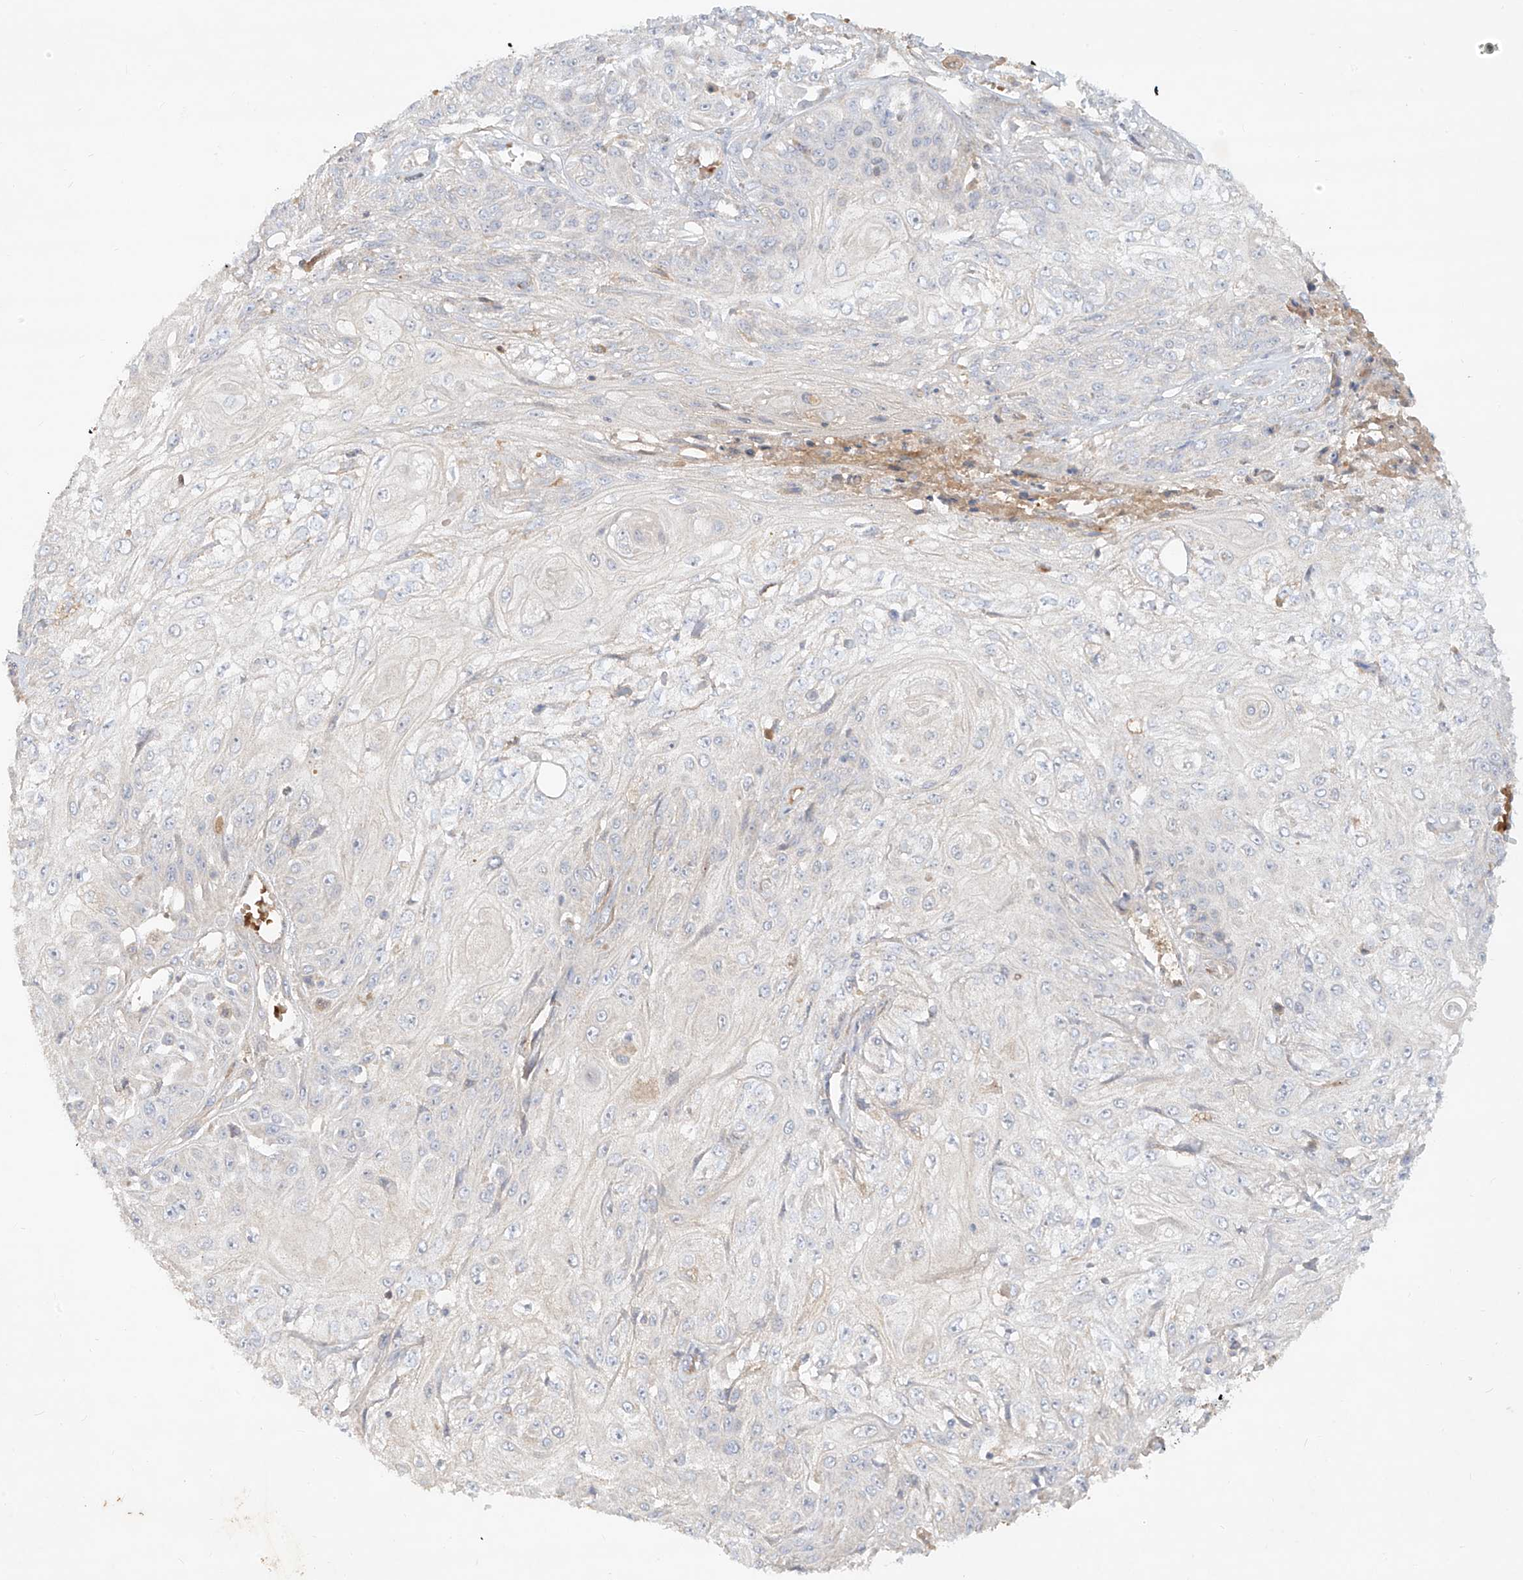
{"staining": {"intensity": "negative", "quantity": "none", "location": "none"}, "tissue": "skin cancer", "cell_type": "Tumor cells", "image_type": "cancer", "snomed": [{"axis": "morphology", "description": "Squamous cell carcinoma, NOS"}, {"axis": "morphology", "description": "Squamous cell carcinoma, metastatic, NOS"}, {"axis": "topography", "description": "Skin"}, {"axis": "topography", "description": "Lymph node"}], "caption": "IHC of metastatic squamous cell carcinoma (skin) shows no positivity in tumor cells.", "gene": "KPNA7", "patient": {"sex": "male", "age": 75}}